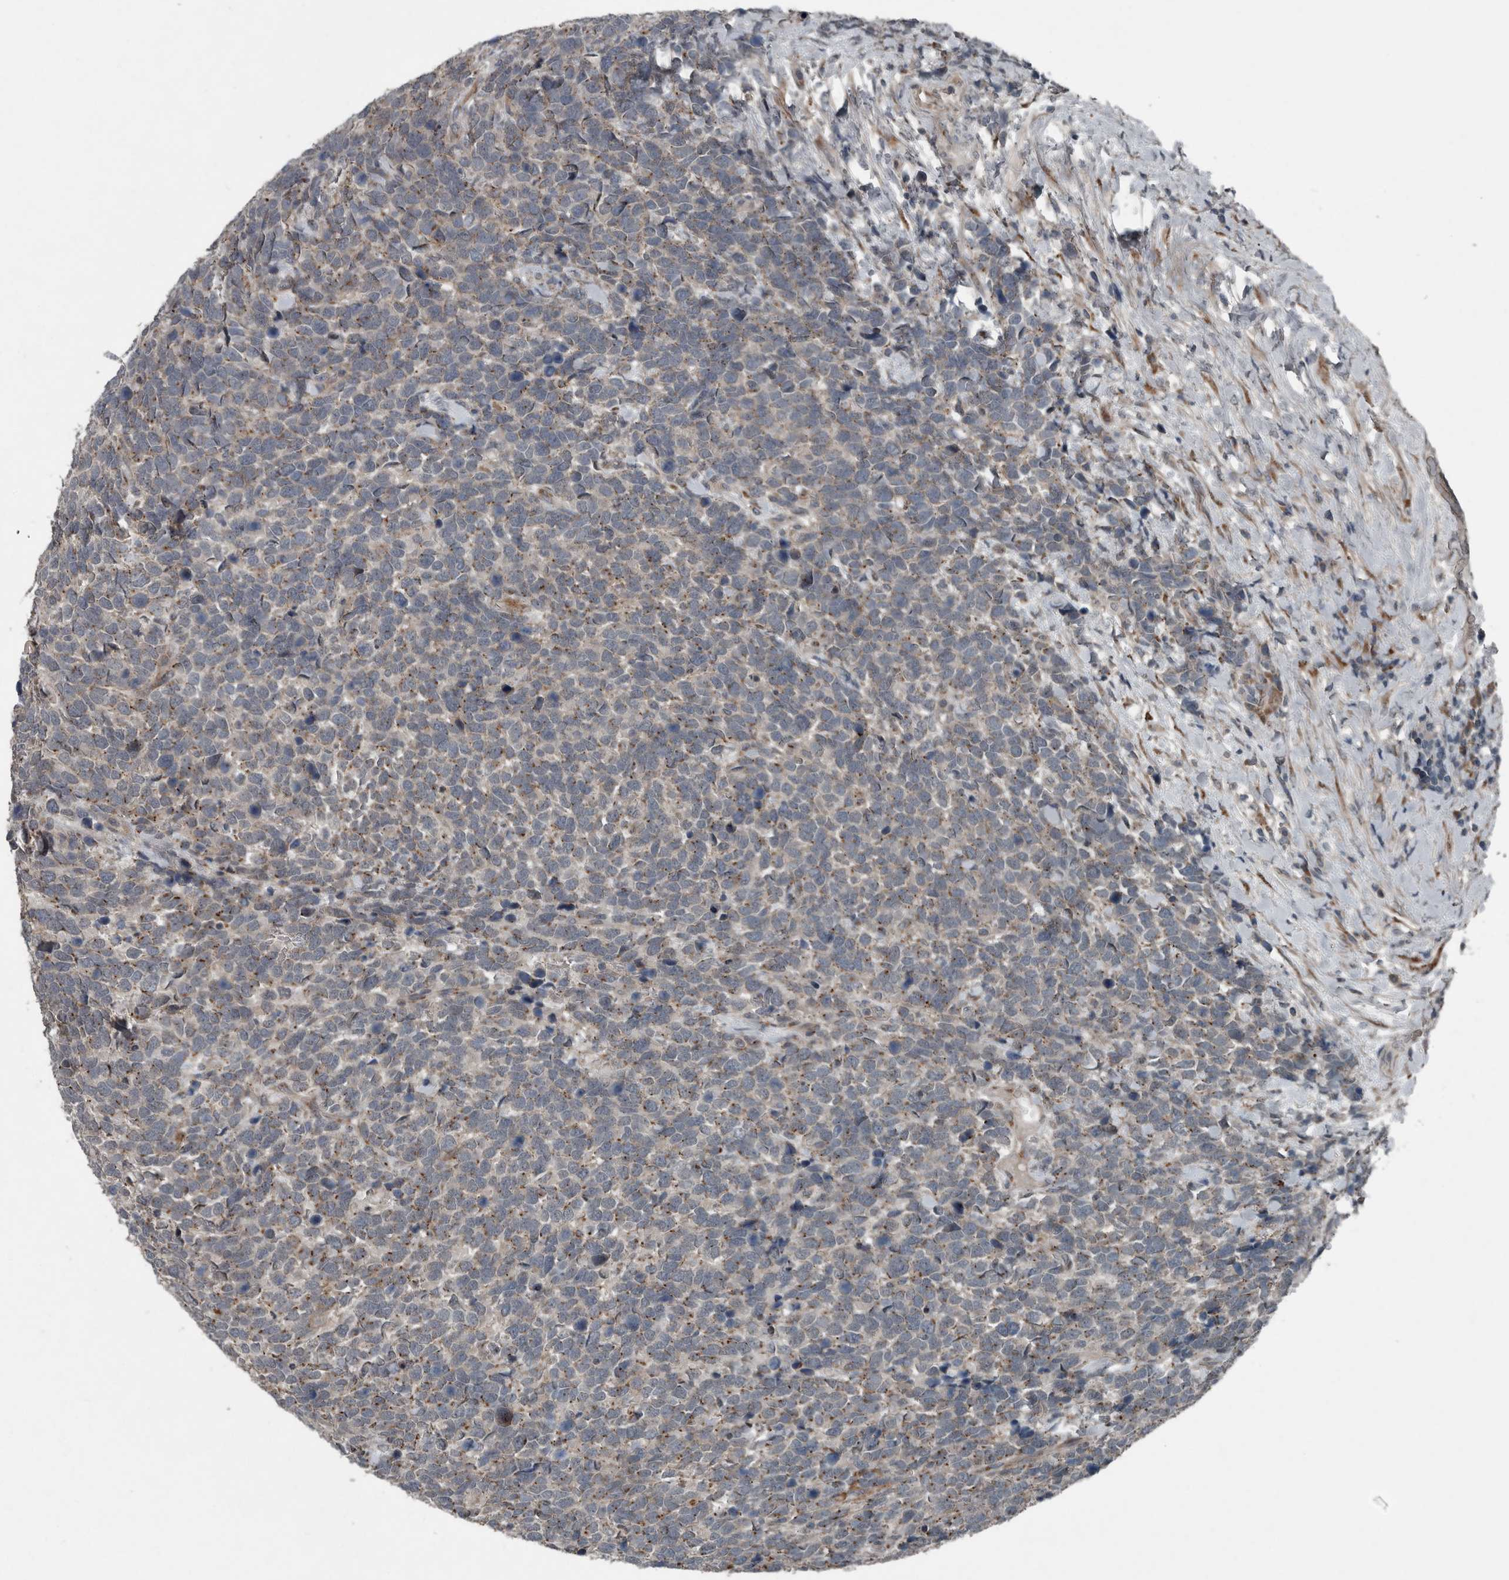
{"staining": {"intensity": "moderate", "quantity": "25%-75%", "location": "cytoplasmic/membranous"}, "tissue": "urothelial cancer", "cell_type": "Tumor cells", "image_type": "cancer", "snomed": [{"axis": "morphology", "description": "Urothelial carcinoma, High grade"}, {"axis": "topography", "description": "Urinary bladder"}], "caption": "Urothelial cancer stained with a brown dye demonstrates moderate cytoplasmic/membranous positive positivity in about 25%-75% of tumor cells.", "gene": "ZNF345", "patient": {"sex": "female", "age": 82}}